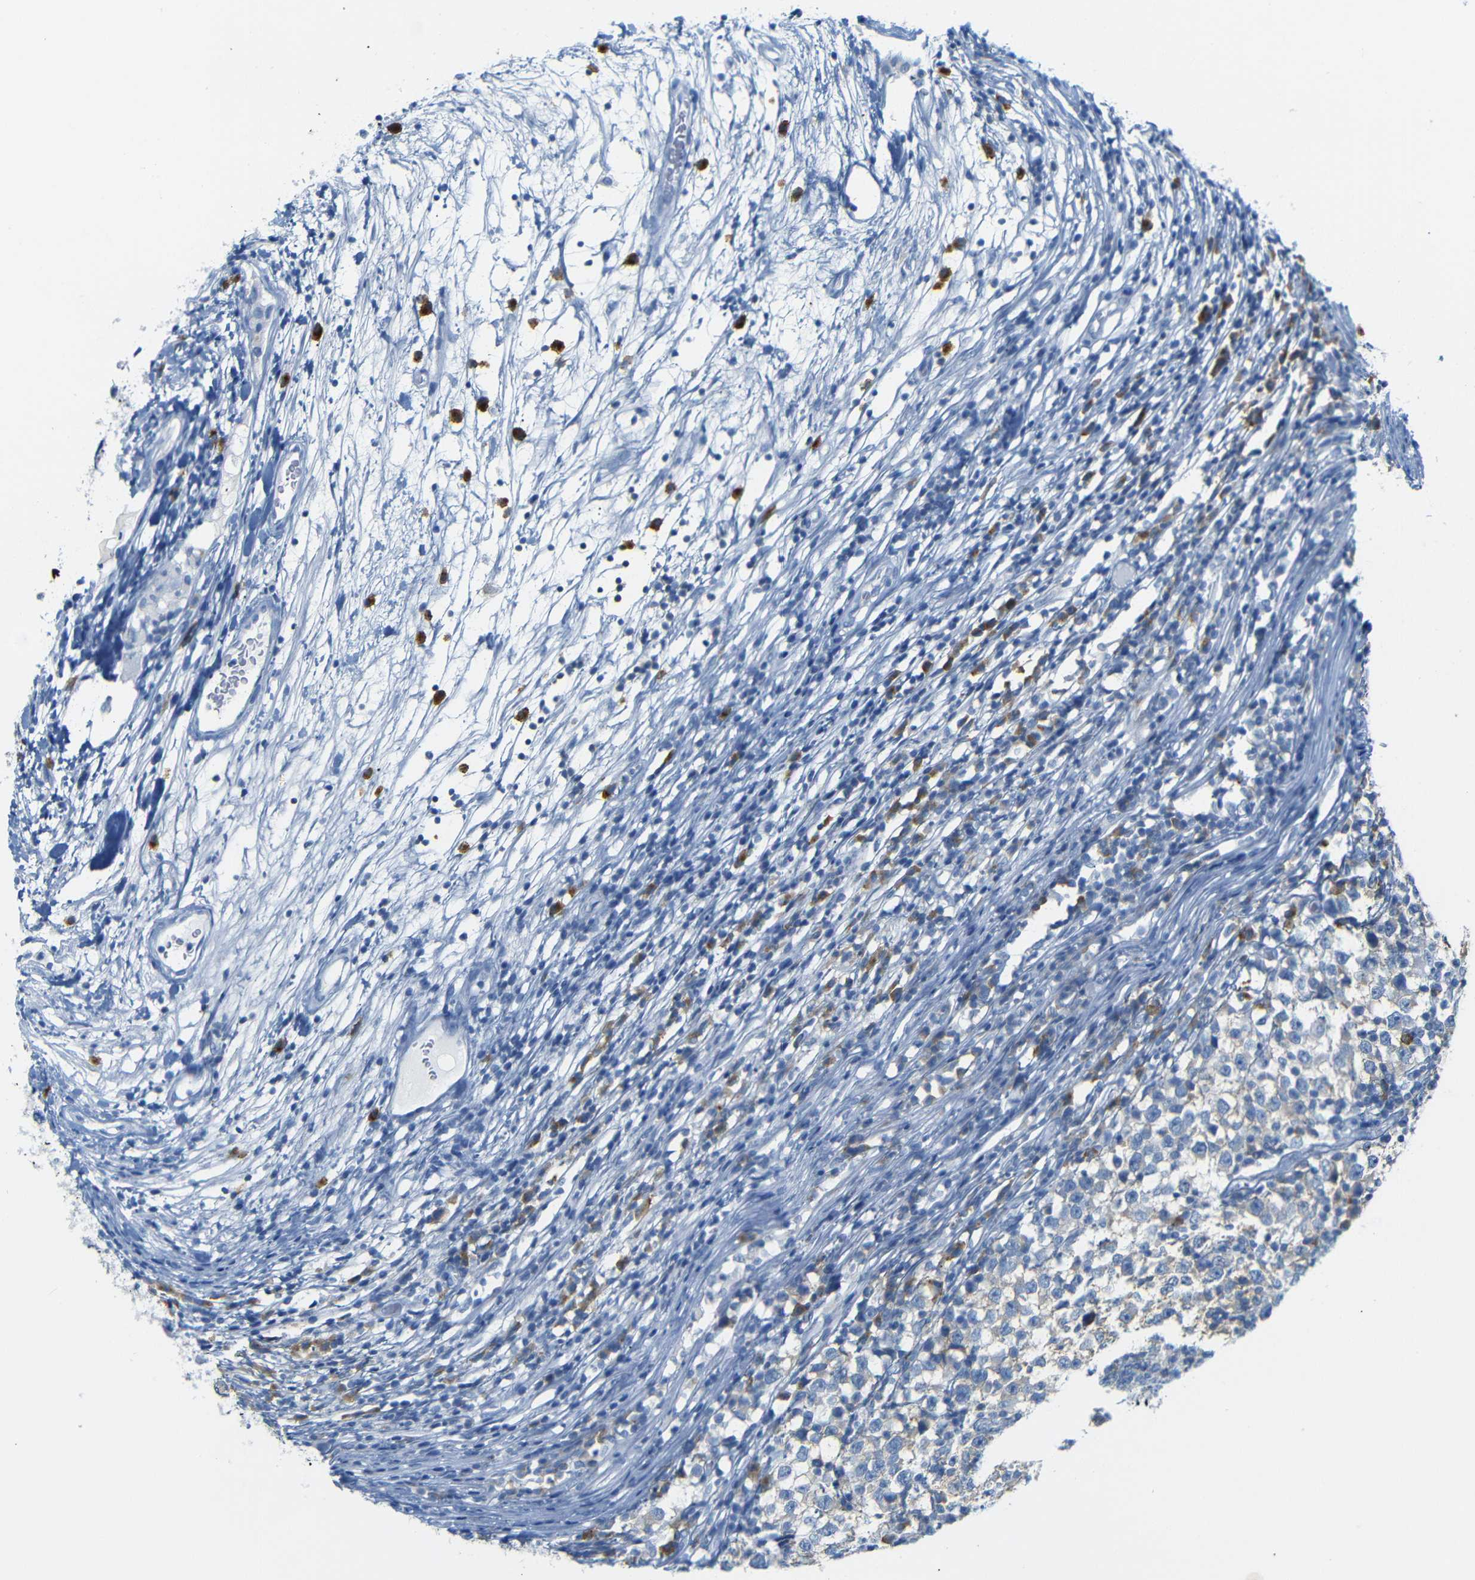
{"staining": {"intensity": "weak", "quantity": "<25%", "location": "cytoplasmic/membranous"}, "tissue": "testis cancer", "cell_type": "Tumor cells", "image_type": "cancer", "snomed": [{"axis": "morphology", "description": "Seminoma, NOS"}, {"axis": "topography", "description": "Testis"}], "caption": "Immunohistochemistry photomicrograph of neoplastic tissue: testis seminoma stained with DAB (3,3'-diaminobenzidine) reveals no significant protein expression in tumor cells.", "gene": "FCRL1", "patient": {"sex": "male", "age": 65}}